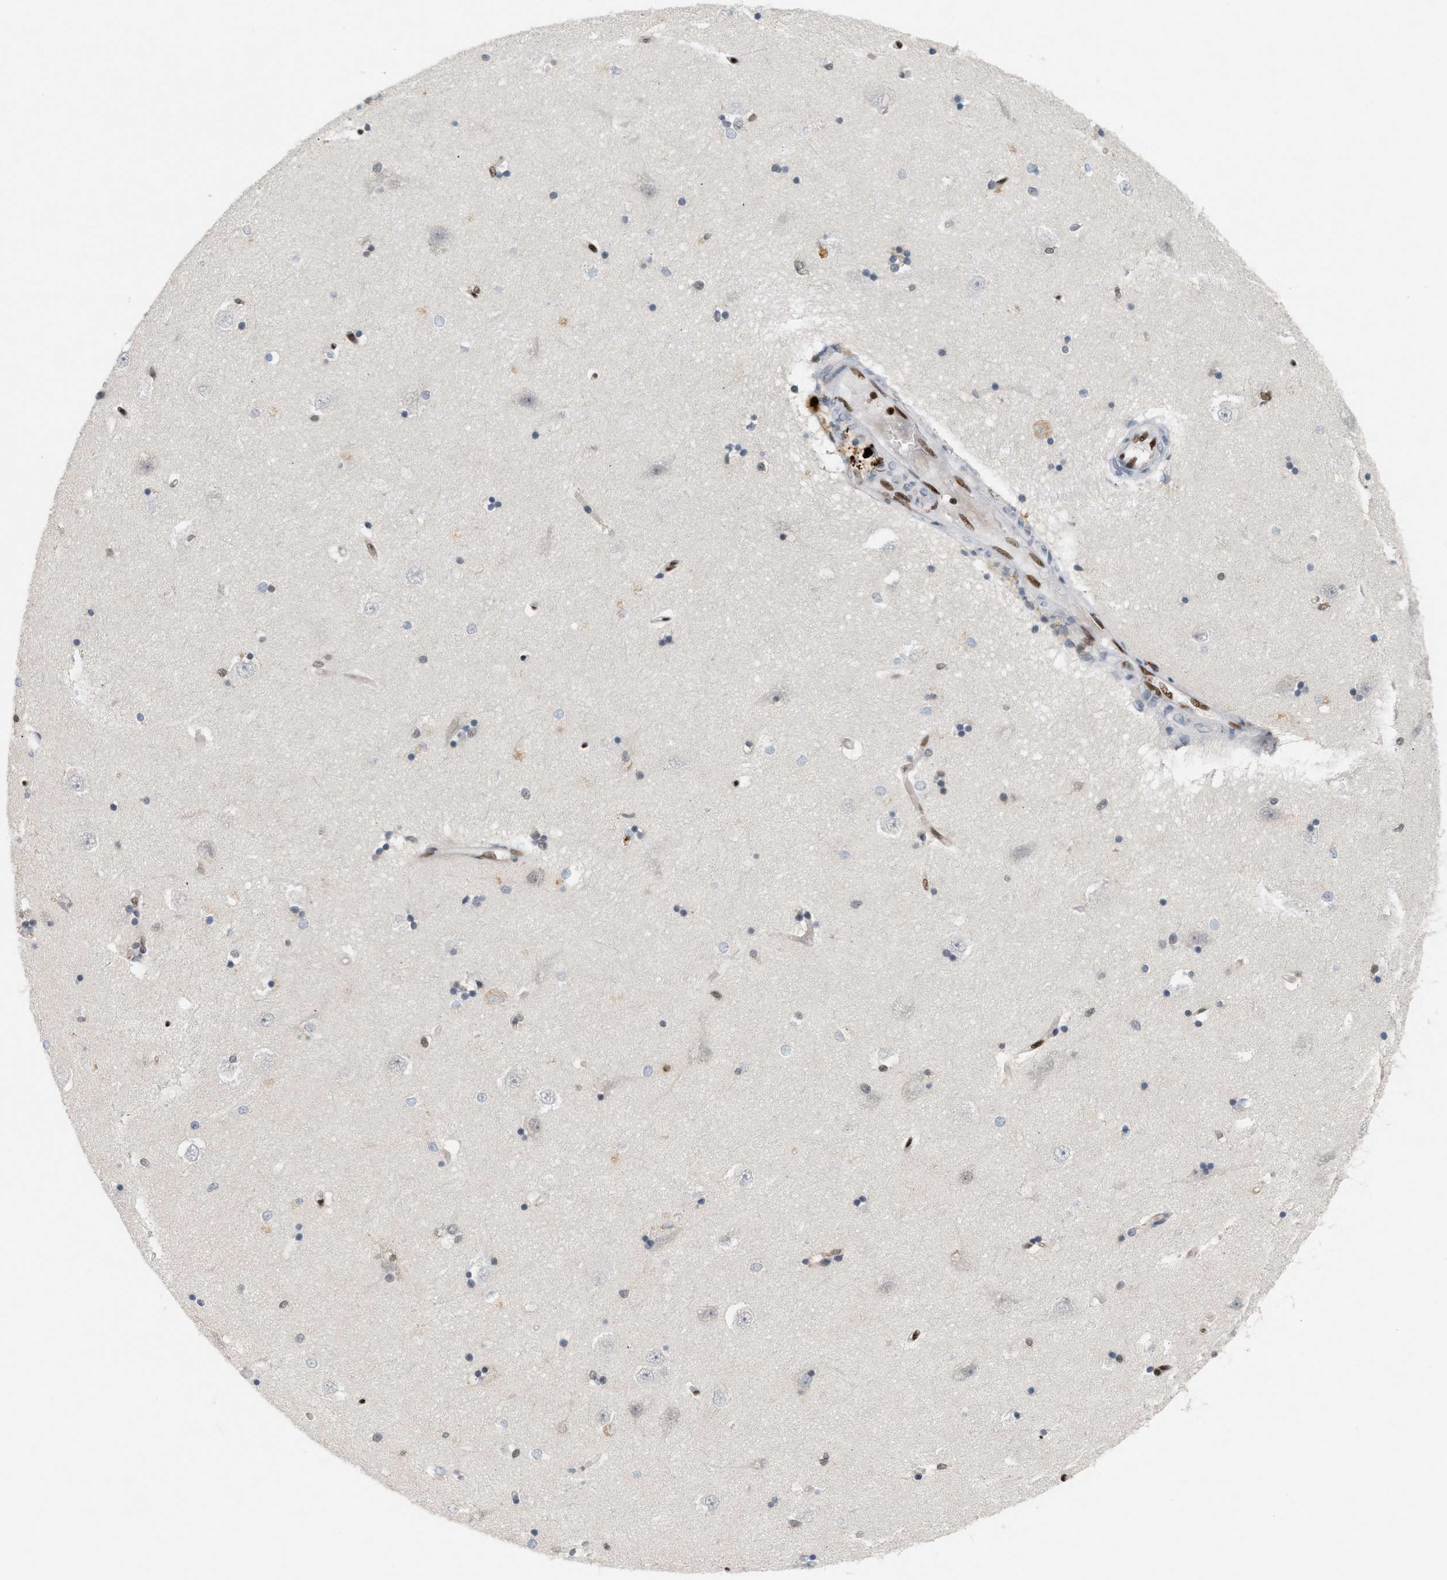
{"staining": {"intensity": "moderate", "quantity": "25%-75%", "location": "nuclear"}, "tissue": "hippocampus", "cell_type": "Glial cells", "image_type": "normal", "snomed": [{"axis": "morphology", "description": "Normal tissue, NOS"}, {"axis": "topography", "description": "Hippocampus"}], "caption": "Brown immunohistochemical staining in unremarkable human hippocampus reveals moderate nuclear staining in approximately 25%-75% of glial cells.", "gene": "C17orf49", "patient": {"sex": "male", "age": 45}}